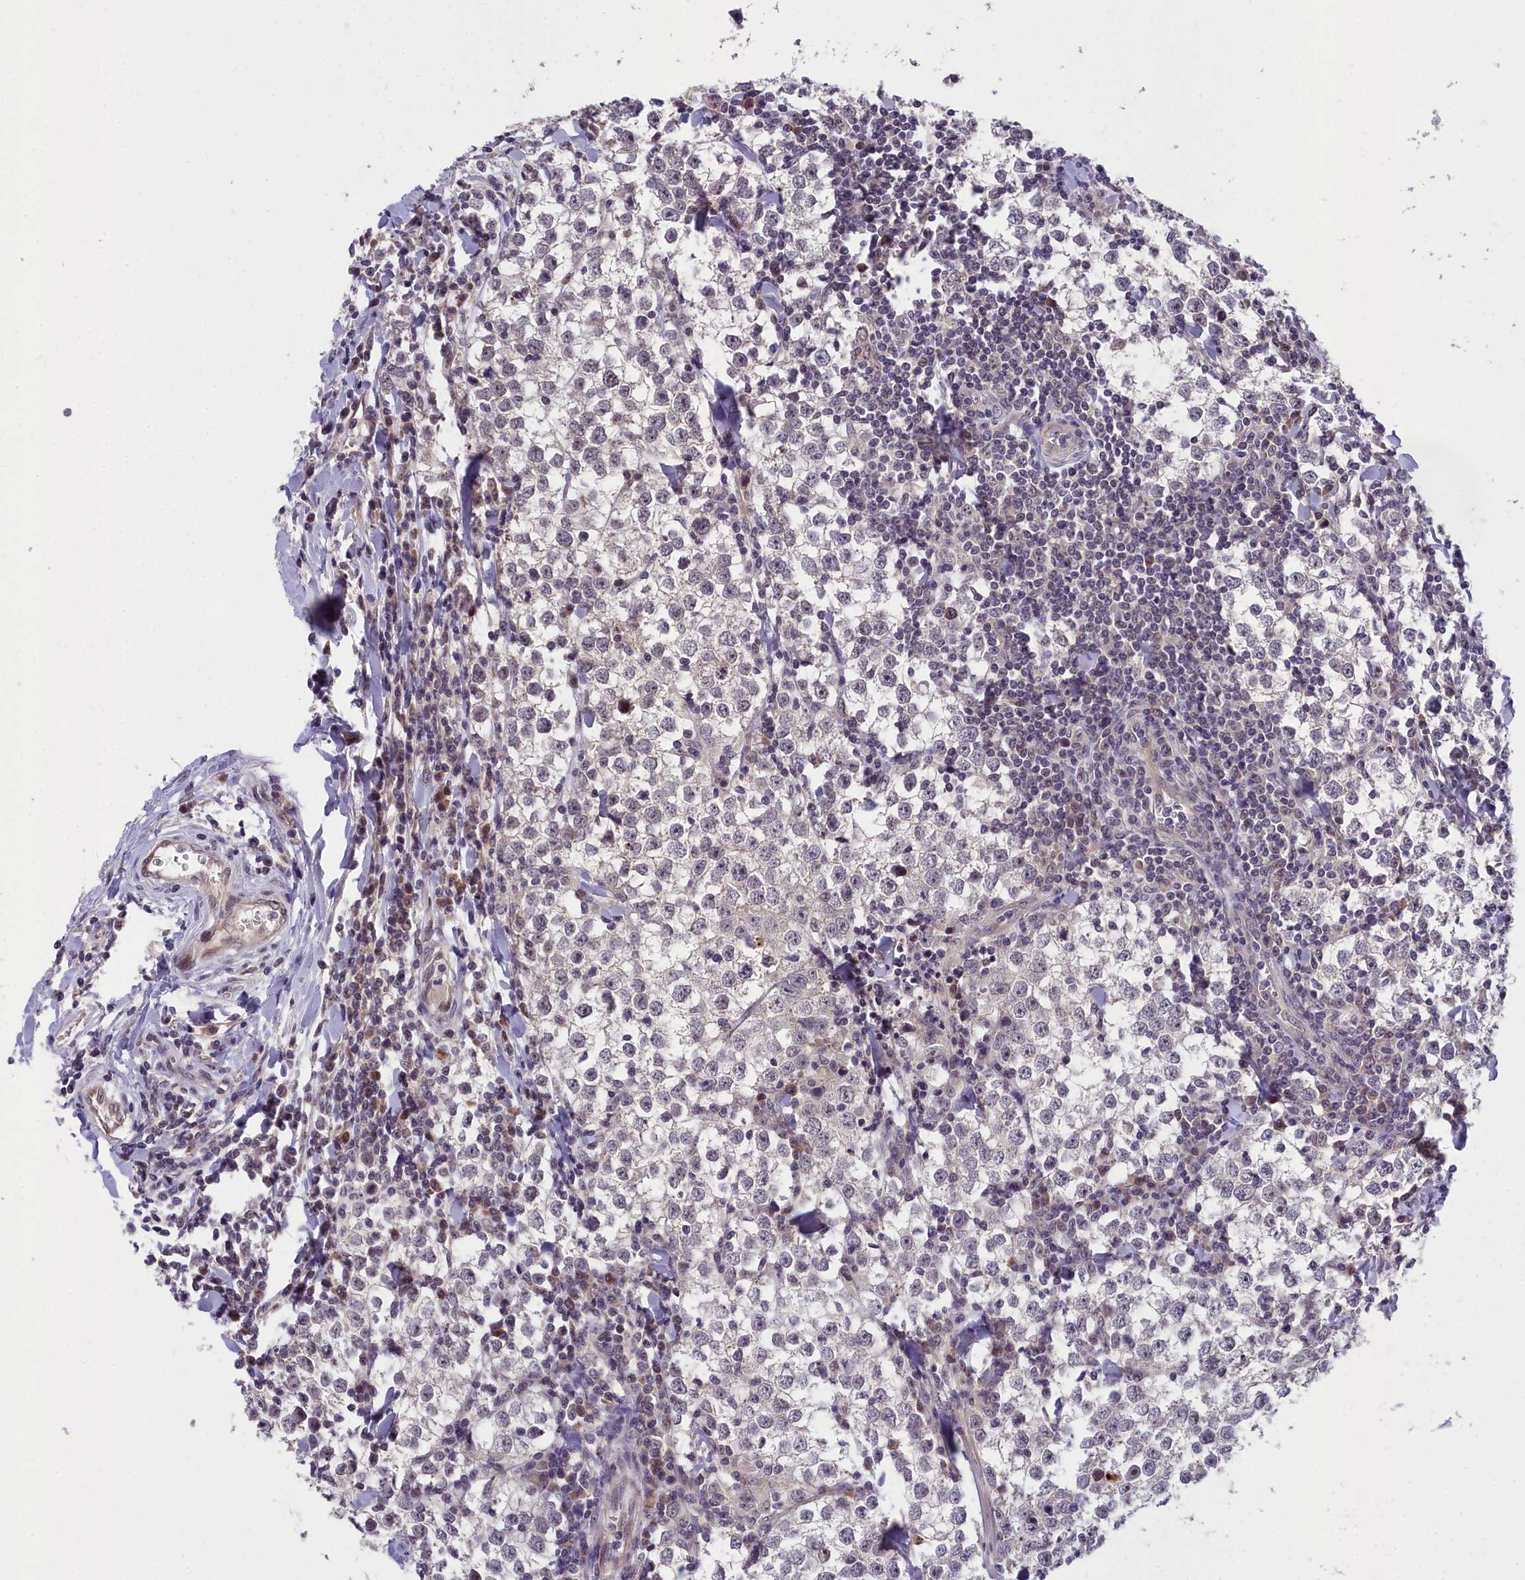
{"staining": {"intensity": "weak", "quantity": "<25%", "location": "nuclear"}, "tissue": "testis cancer", "cell_type": "Tumor cells", "image_type": "cancer", "snomed": [{"axis": "morphology", "description": "Seminoma, NOS"}, {"axis": "morphology", "description": "Carcinoma, Embryonal, NOS"}, {"axis": "topography", "description": "Testis"}], "caption": "Tumor cells show no significant protein positivity in testis cancer.", "gene": "ZNF333", "patient": {"sex": "male", "age": 36}}